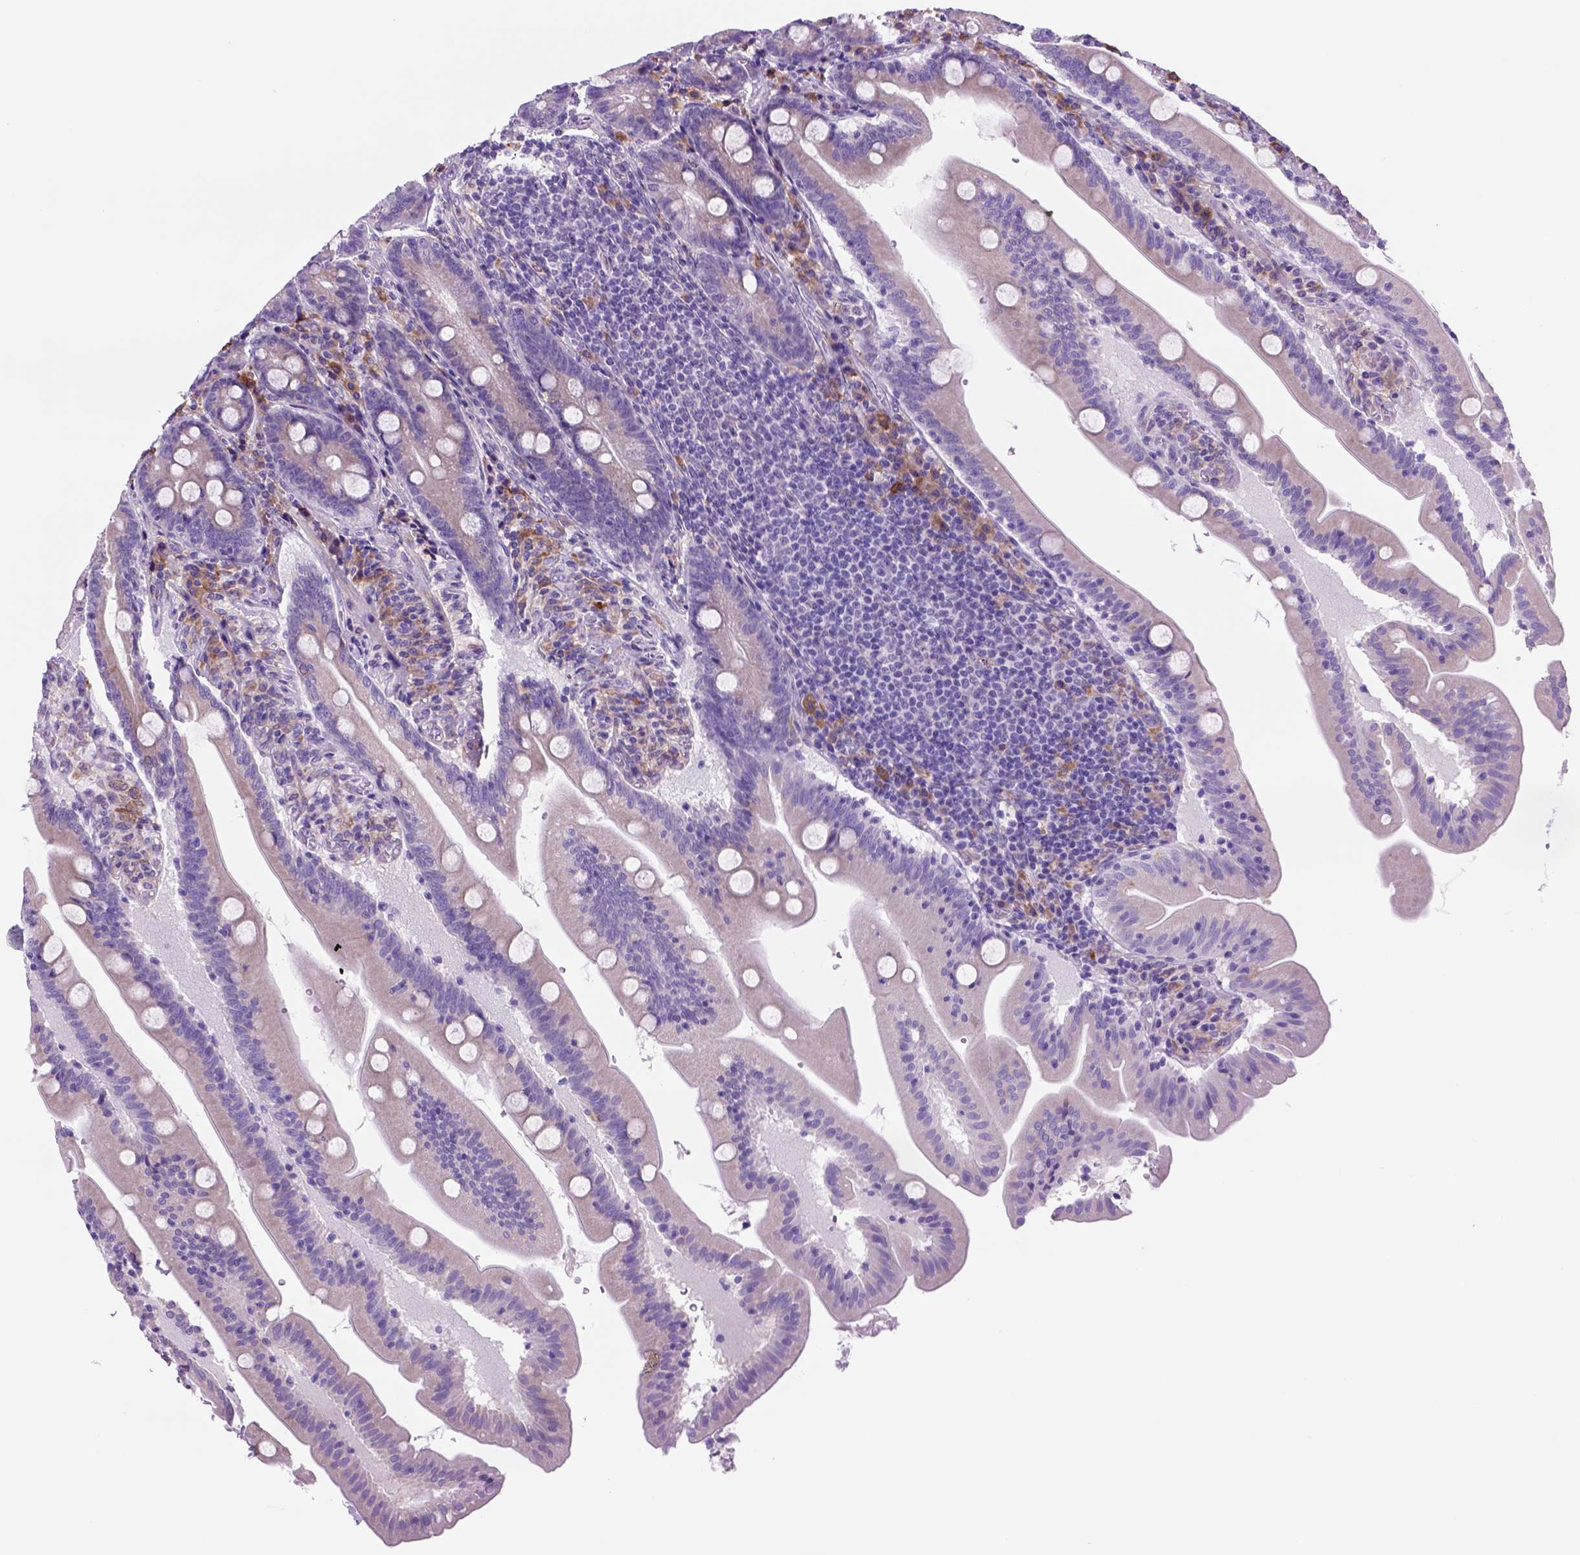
{"staining": {"intensity": "negative", "quantity": "none", "location": "none"}, "tissue": "small intestine", "cell_type": "Glandular cells", "image_type": "normal", "snomed": [{"axis": "morphology", "description": "Normal tissue, NOS"}, {"axis": "topography", "description": "Small intestine"}], "caption": "Immunohistochemistry photomicrograph of benign small intestine stained for a protein (brown), which reveals no expression in glandular cells. Brightfield microscopy of immunohistochemistry stained with DAB (brown) and hematoxylin (blue), captured at high magnification.", "gene": "PIAS3", "patient": {"sex": "male", "age": 37}}